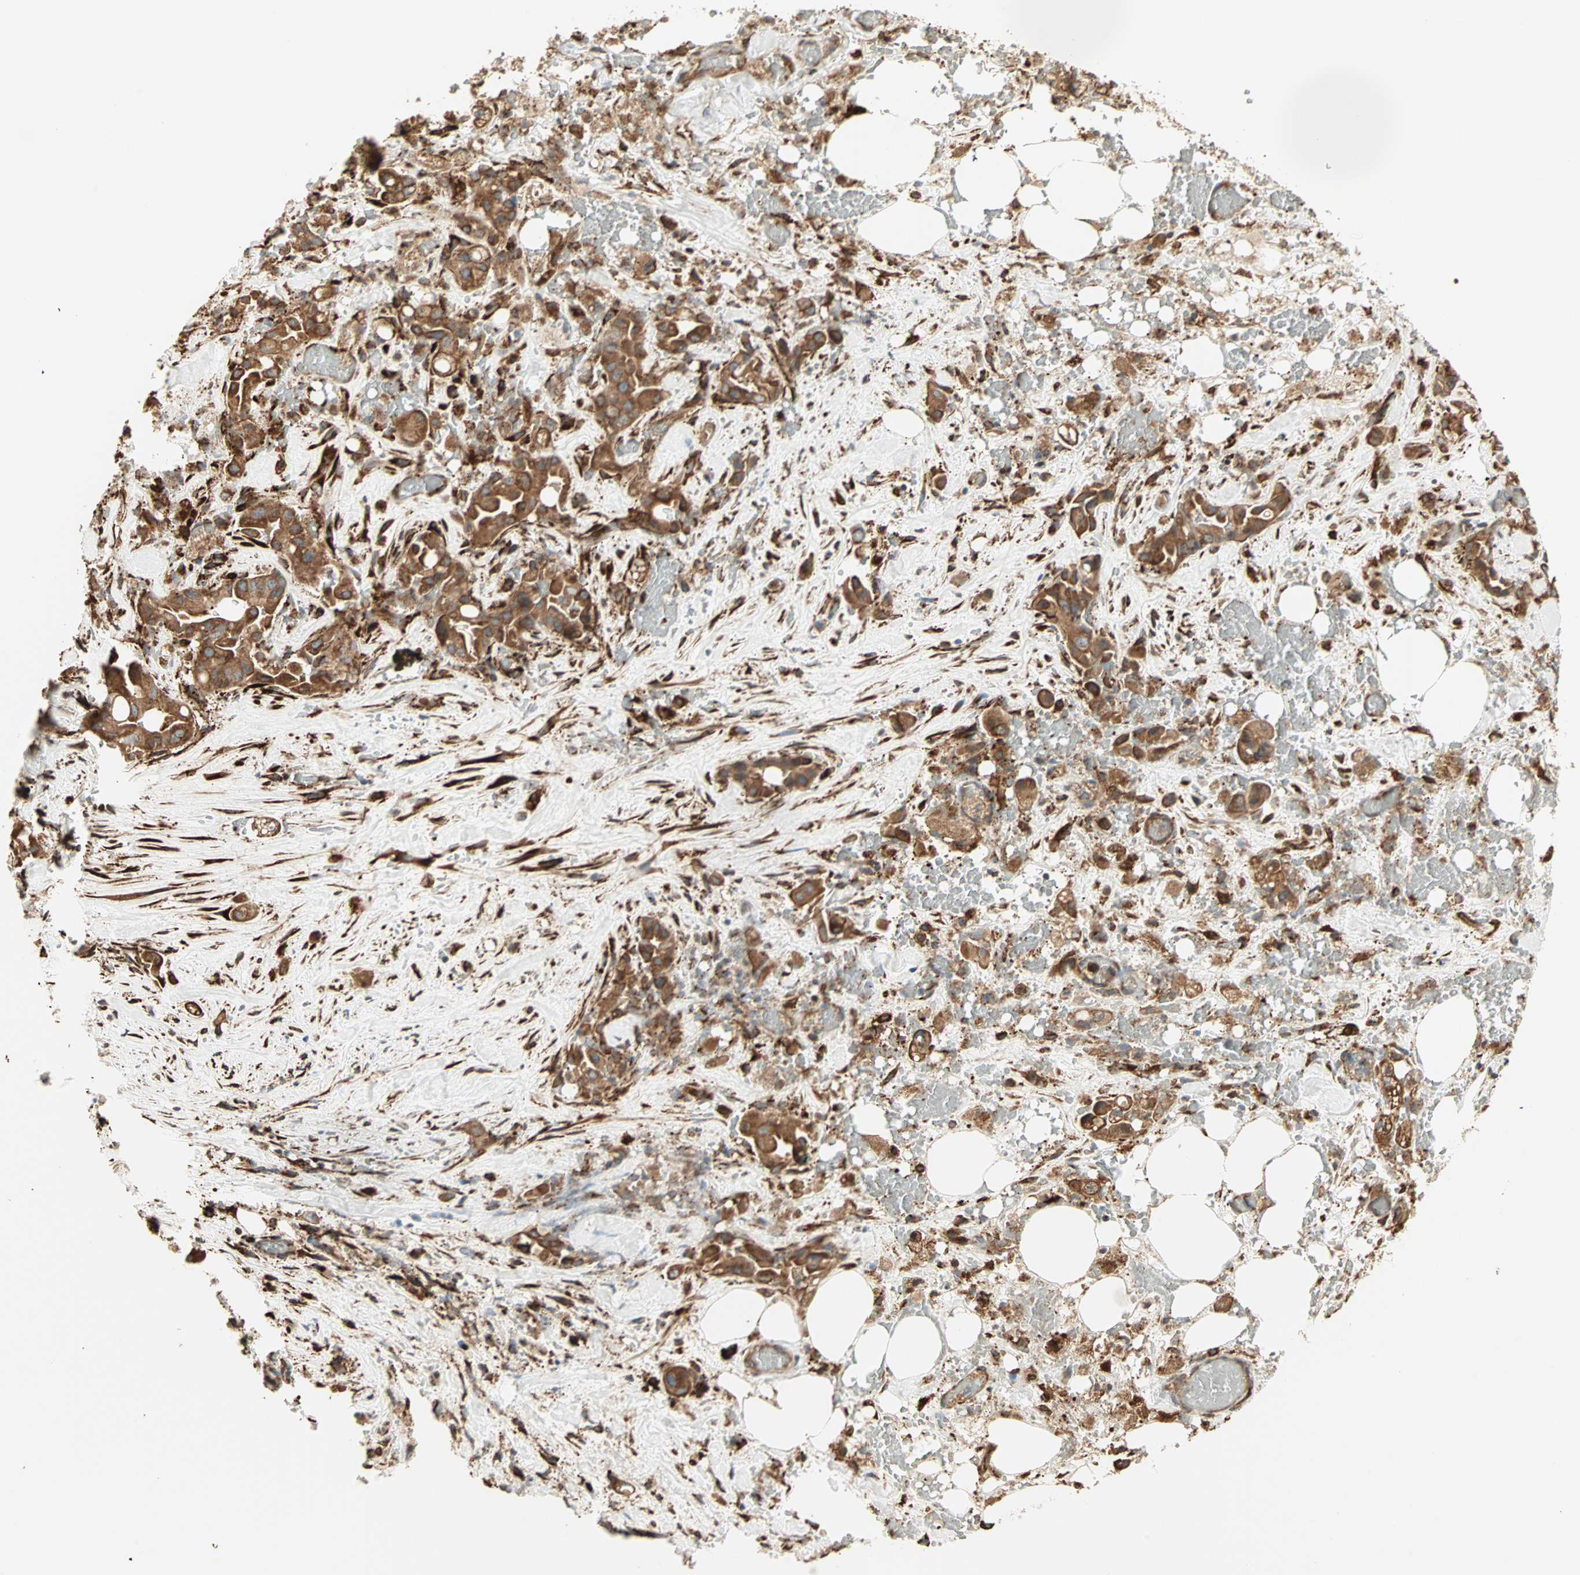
{"staining": {"intensity": "strong", "quantity": ">75%", "location": "cytoplasmic/membranous"}, "tissue": "liver cancer", "cell_type": "Tumor cells", "image_type": "cancer", "snomed": [{"axis": "morphology", "description": "Cholangiocarcinoma"}, {"axis": "topography", "description": "Liver"}], "caption": "Cholangiocarcinoma (liver) was stained to show a protein in brown. There is high levels of strong cytoplasmic/membranous positivity in approximately >75% of tumor cells.", "gene": "P4HA1", "patient": {"sex": "female", "age": 68}}